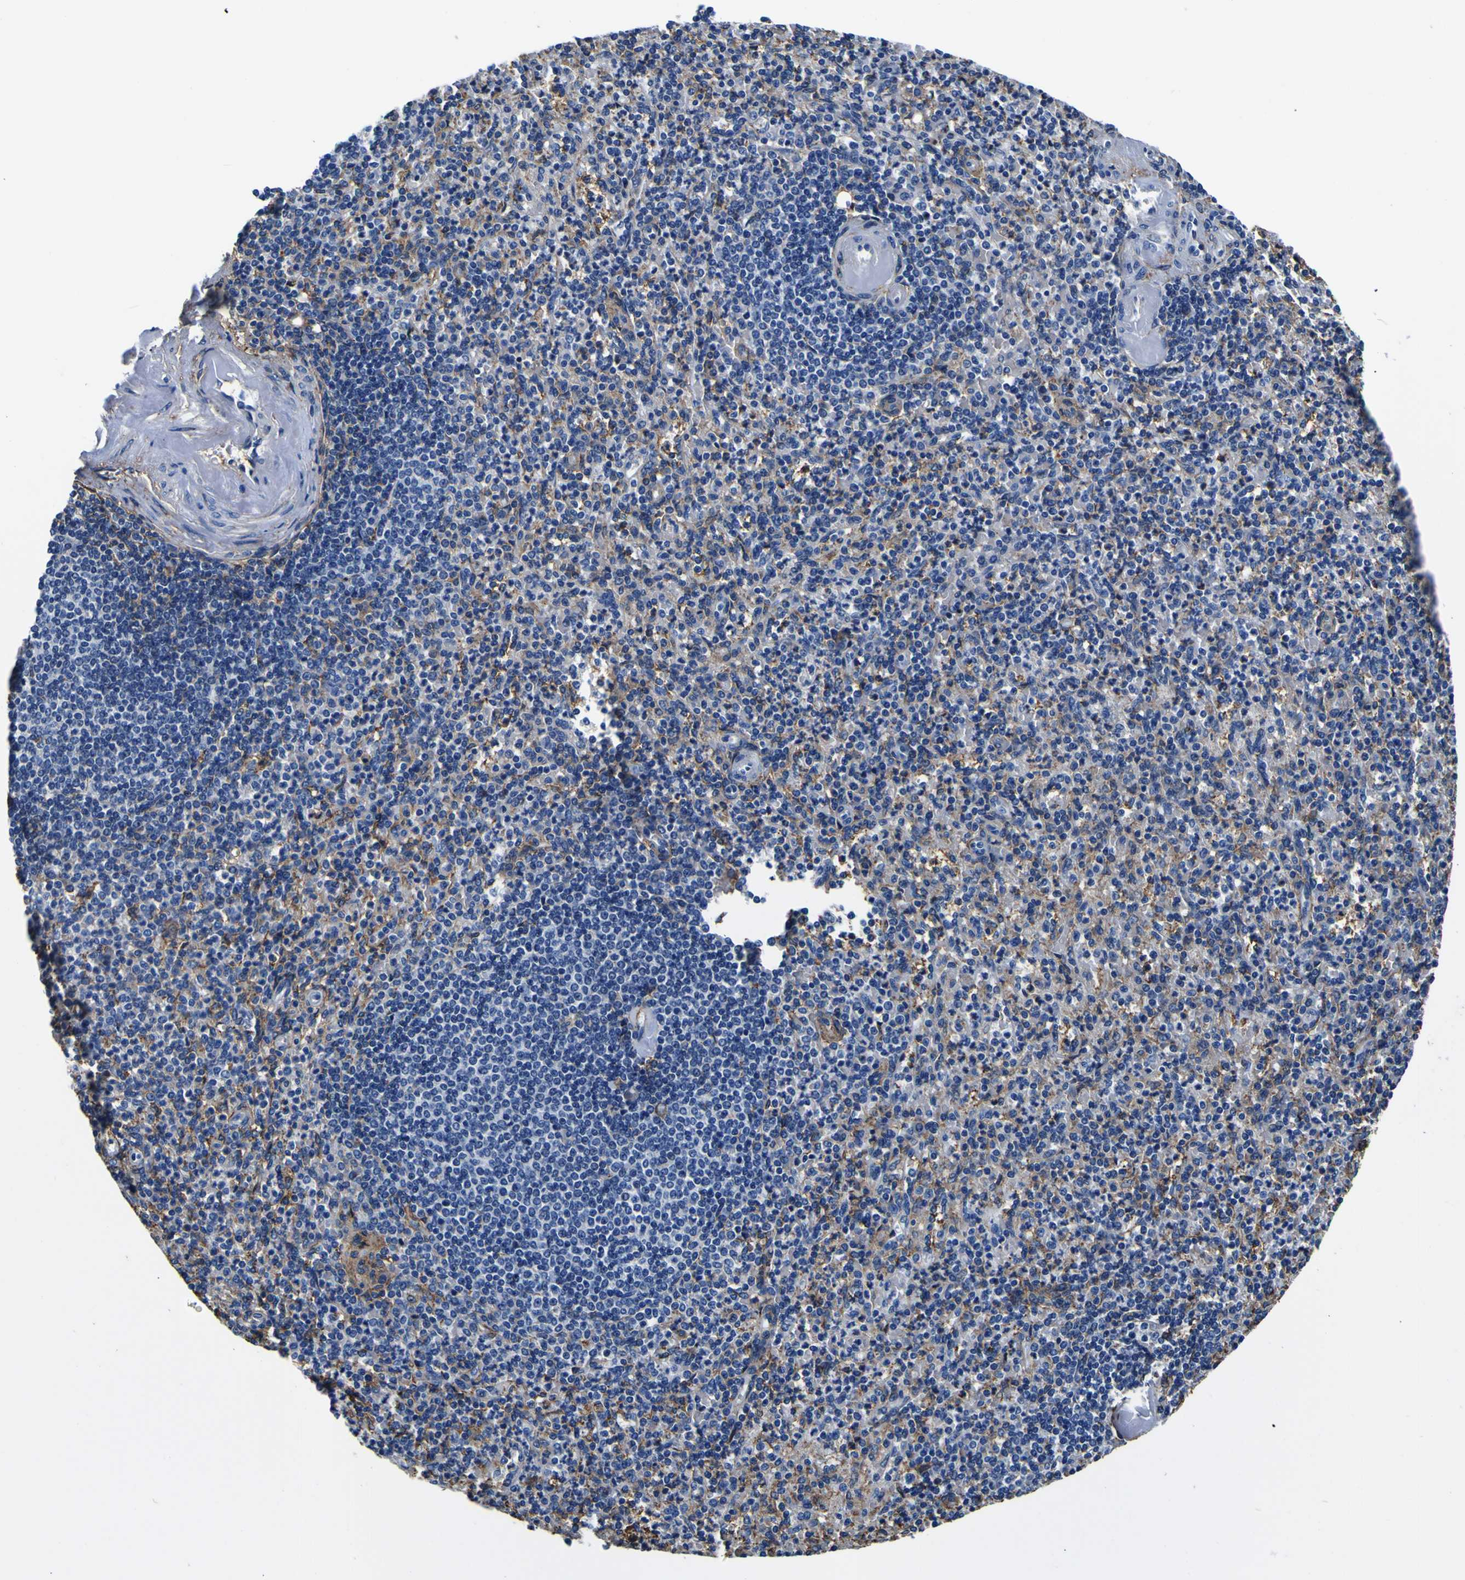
{"staining": {"intensity": "moderate", "quantity": "25%-75%", "location": "cytoplasmic/membranous"}, "tissue": "spleen", "cell_type": "Cells in red pulp", "image_type": "normal", "snomed": [{"axis": "morphology", "description": "Normal tissue, NOS"}, {"axis": "topography", "description": "Spleen"}], "caption": "Brown immunohistochemical staining in normal human spleen exhibits moderate cytoplasmic/membranous staining in approximately 25%-75% of cells in red pulp. The staining was performed using DAB, with brown indicating positive protein expression. Nuclei are stained blue with hematoxylin.", "gene": "PXDN", "patient": {"sex": "female", "age": 74}}